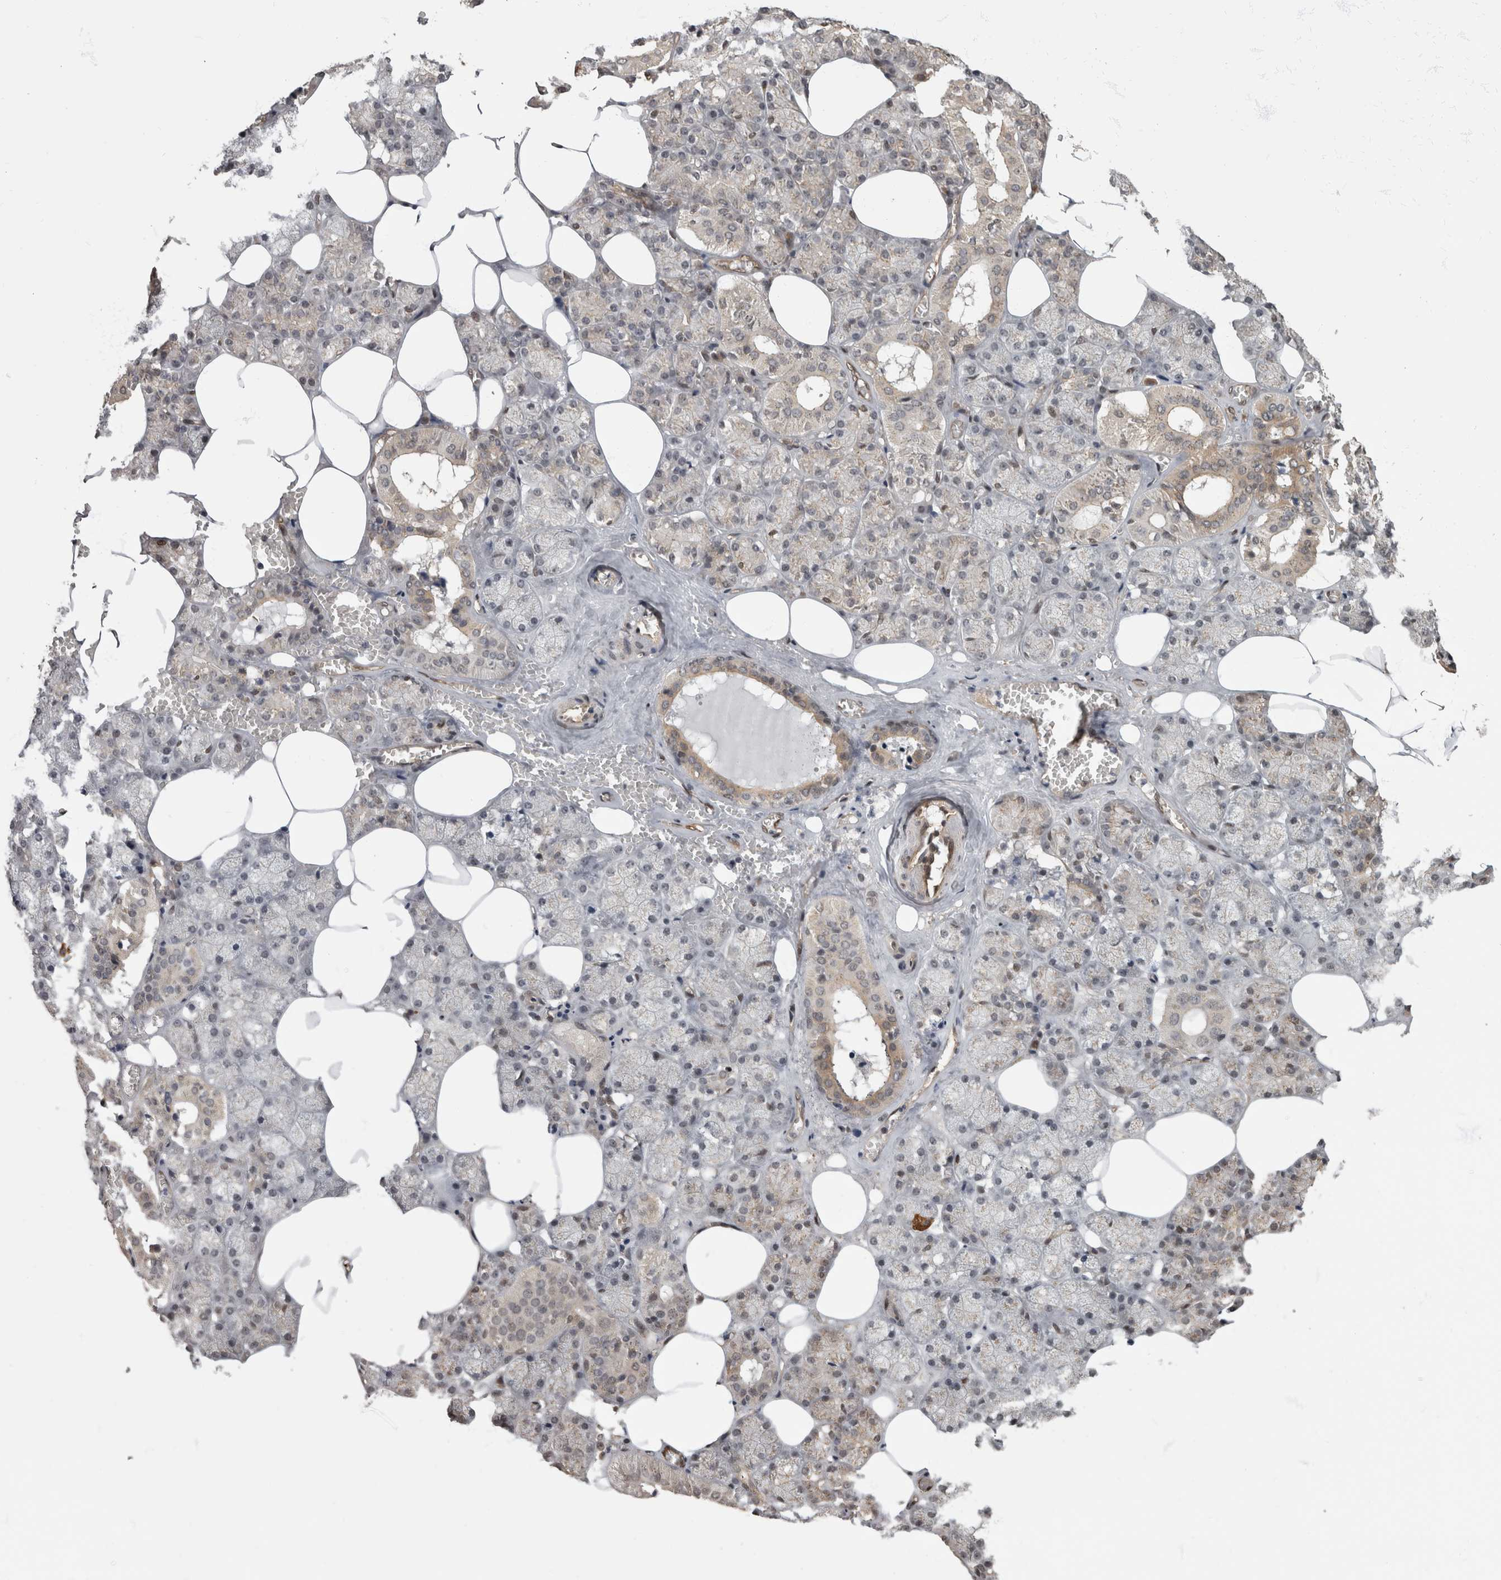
{"staining": {"intensity": "weak", "quantity": "<25%", "location": "cytoplasmic/membranous"}, "tissue": "salivary gland", "cell_type": "Glandular cells", "image_type": "normal", "snomed": [{"axis": "morphology", "description": "Normal tissue, NOS"}, {"axis": "topography", "description": "Salivary gland"}], "caption": "Immunohistochemistry (IHC) micrograph of benign salivary gland: salivary gland stained with DAB (3,3'-diaminobenzidine) exhibits no significant protein positivity in glandular cells. (DAB (3,3'-diaminobenzidine) IHC with hematoxylin counter stain).", "gene": "AKT3", "patient": {"sex": "male", "age": 62}}